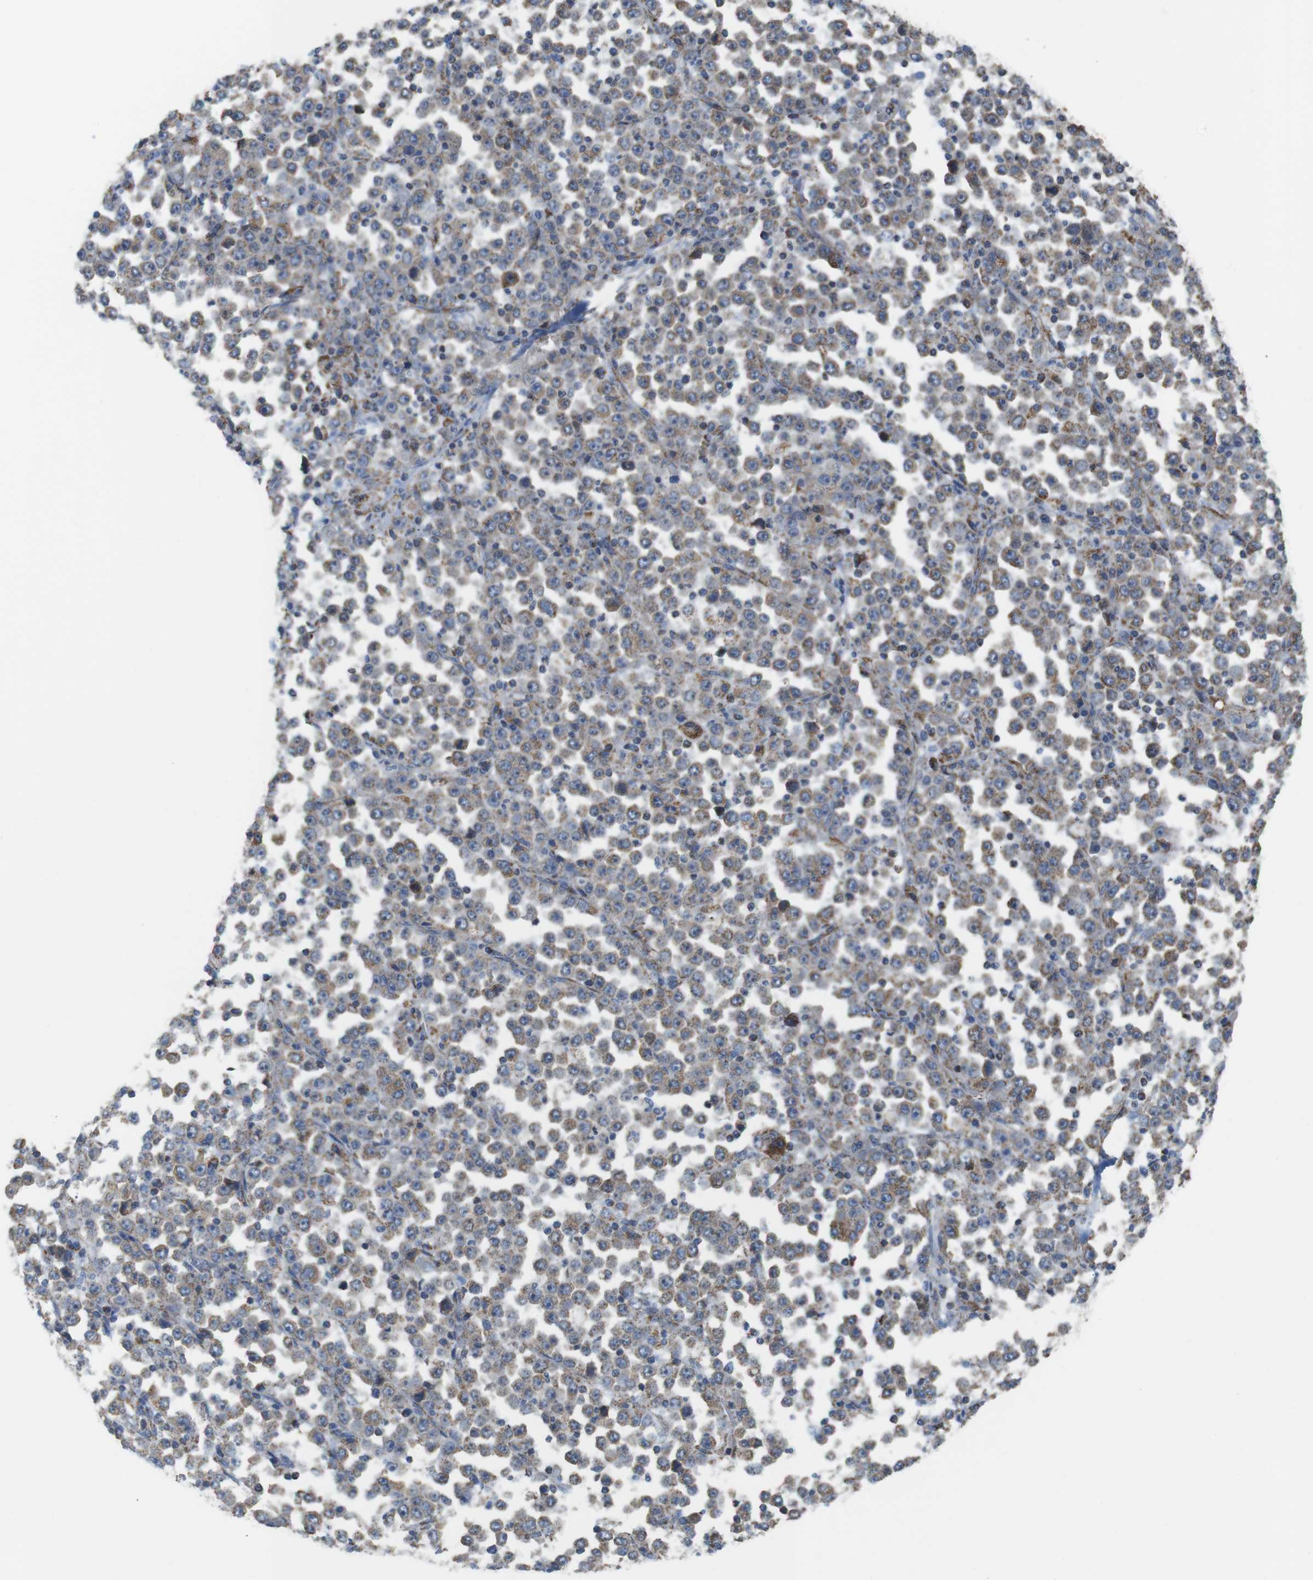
{"staining": {"intensity": "weak", "quantity": ">75%", "location": "cytoplasmic/membranous"}, "tissue": "stomach cancer", "cell_type": "Tumor cells", "image_type": "cancer", "snomed": [{"axis": "morphology", "description": "Normal tissue, NOS"}, {"axis": "morphology", "description": "Adenocarcinoma, NOS"}, {"axis": "topography", "description": "Stomach, upper"}, {"axis": "topography", "description": "Stomach"}], "caption": "About >75% of tumor cells in stomach cancer show weak cytoplasmic/membranous protein expression as visualized by brown immunohistochemical staining.", "gene": "GRIK2", "patient": {"sex": "male", "age": 59}}